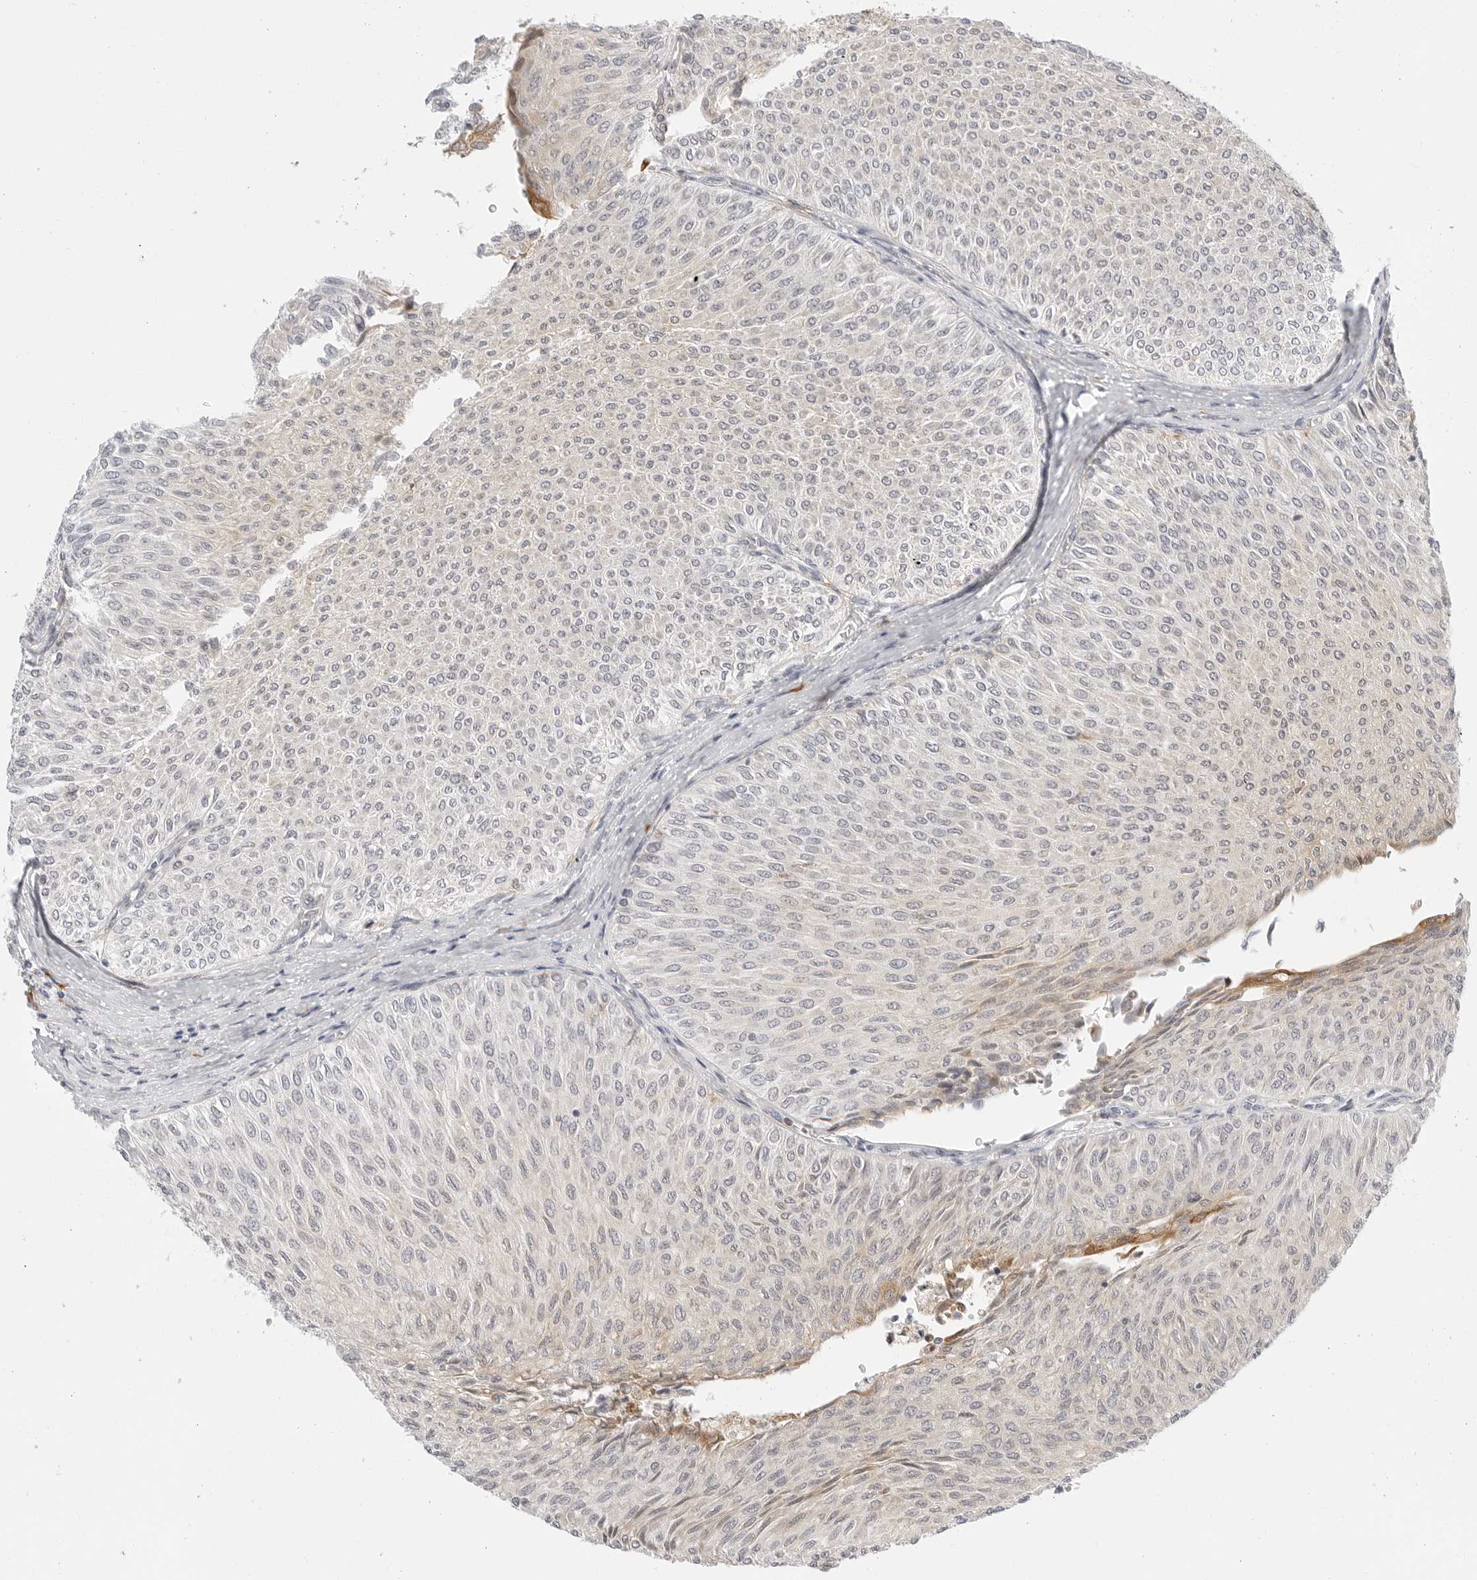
{"staining": {"intensity": "weak", "quantity": "<25%", "location": "cytoplasmic/membranous"}, "tissue": "urothelial cancer", "cell_type": "Tumor cells", "image_type": "cancer", "snomed": [{"axis": "morphology", "description": "Urothelial carcinoma, Low grade"}, {"axis": "topography", "description": "Urinary bladder"}], "caption": "This is an IHC histopathology image of human low-grade urothelial carcinoma. There is no positivity in tumor cells.", "gene": "THEM4", "patient": {"sex": "male", "age": 78}}